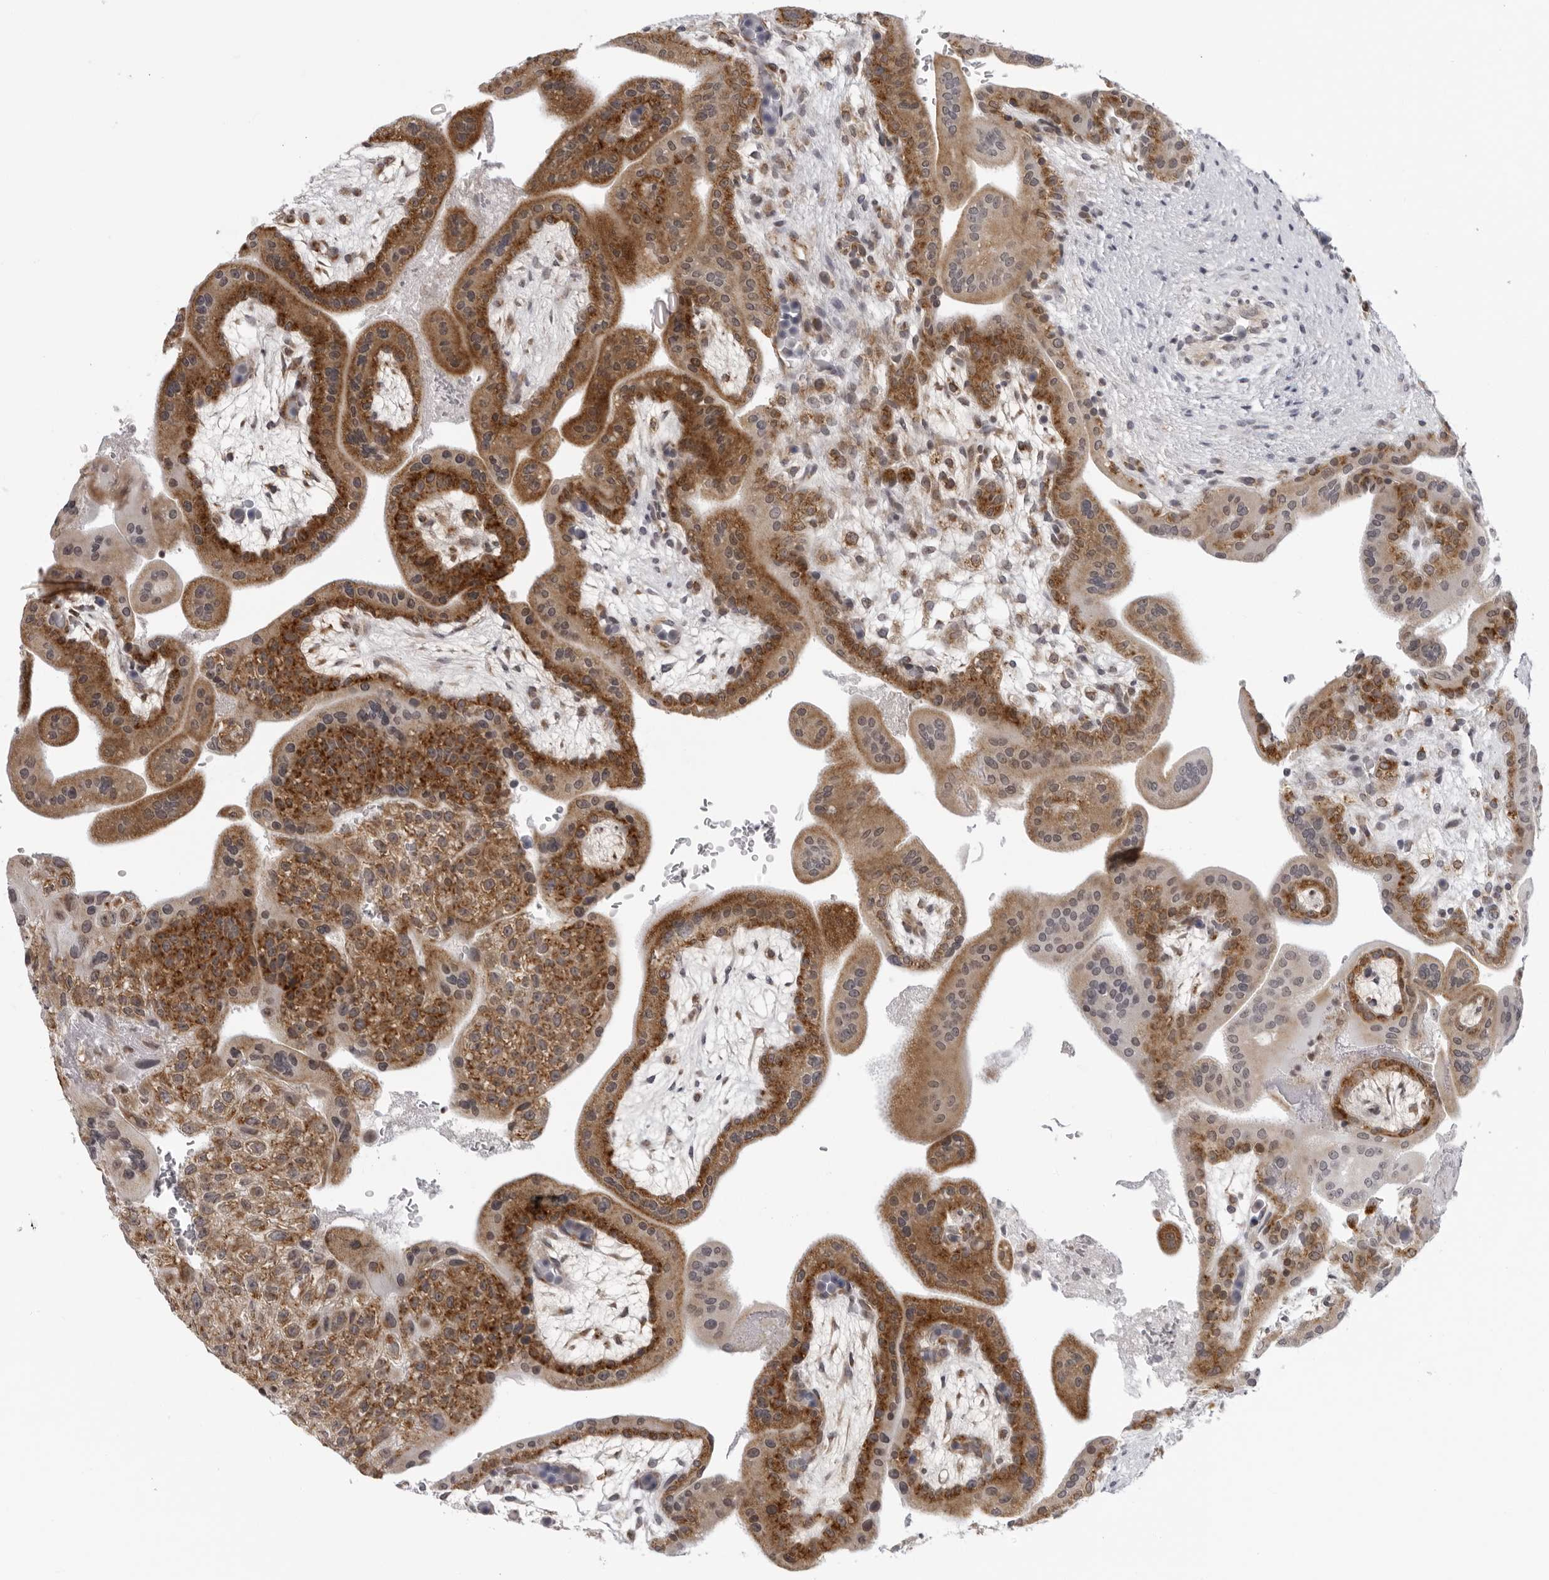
{"staining": {"intensity": "moderate", "quantity": ">75%", "location": "cytoplasmic/membranous"}, "tissue": "placenta", "cell_type": "Decidual cells", "image_type": "normal", "snomed": [{"axis": "morphology", "description": "Normal tissue, NOS"}, {"axis": "topography", "description": "Placenta"}], "caption": "An image of human placenta stained for a protein shows moderate cytoplasmic/membranous brown staining in decidual cells. Using DAB (3,3'-diaminobenzidine) (brown) and hematoxylin (blue) stains, captured at high magnification using brightfield microscopy.", "gene": "MRPS15", "patient": {"sex": "female", "age": 35}}